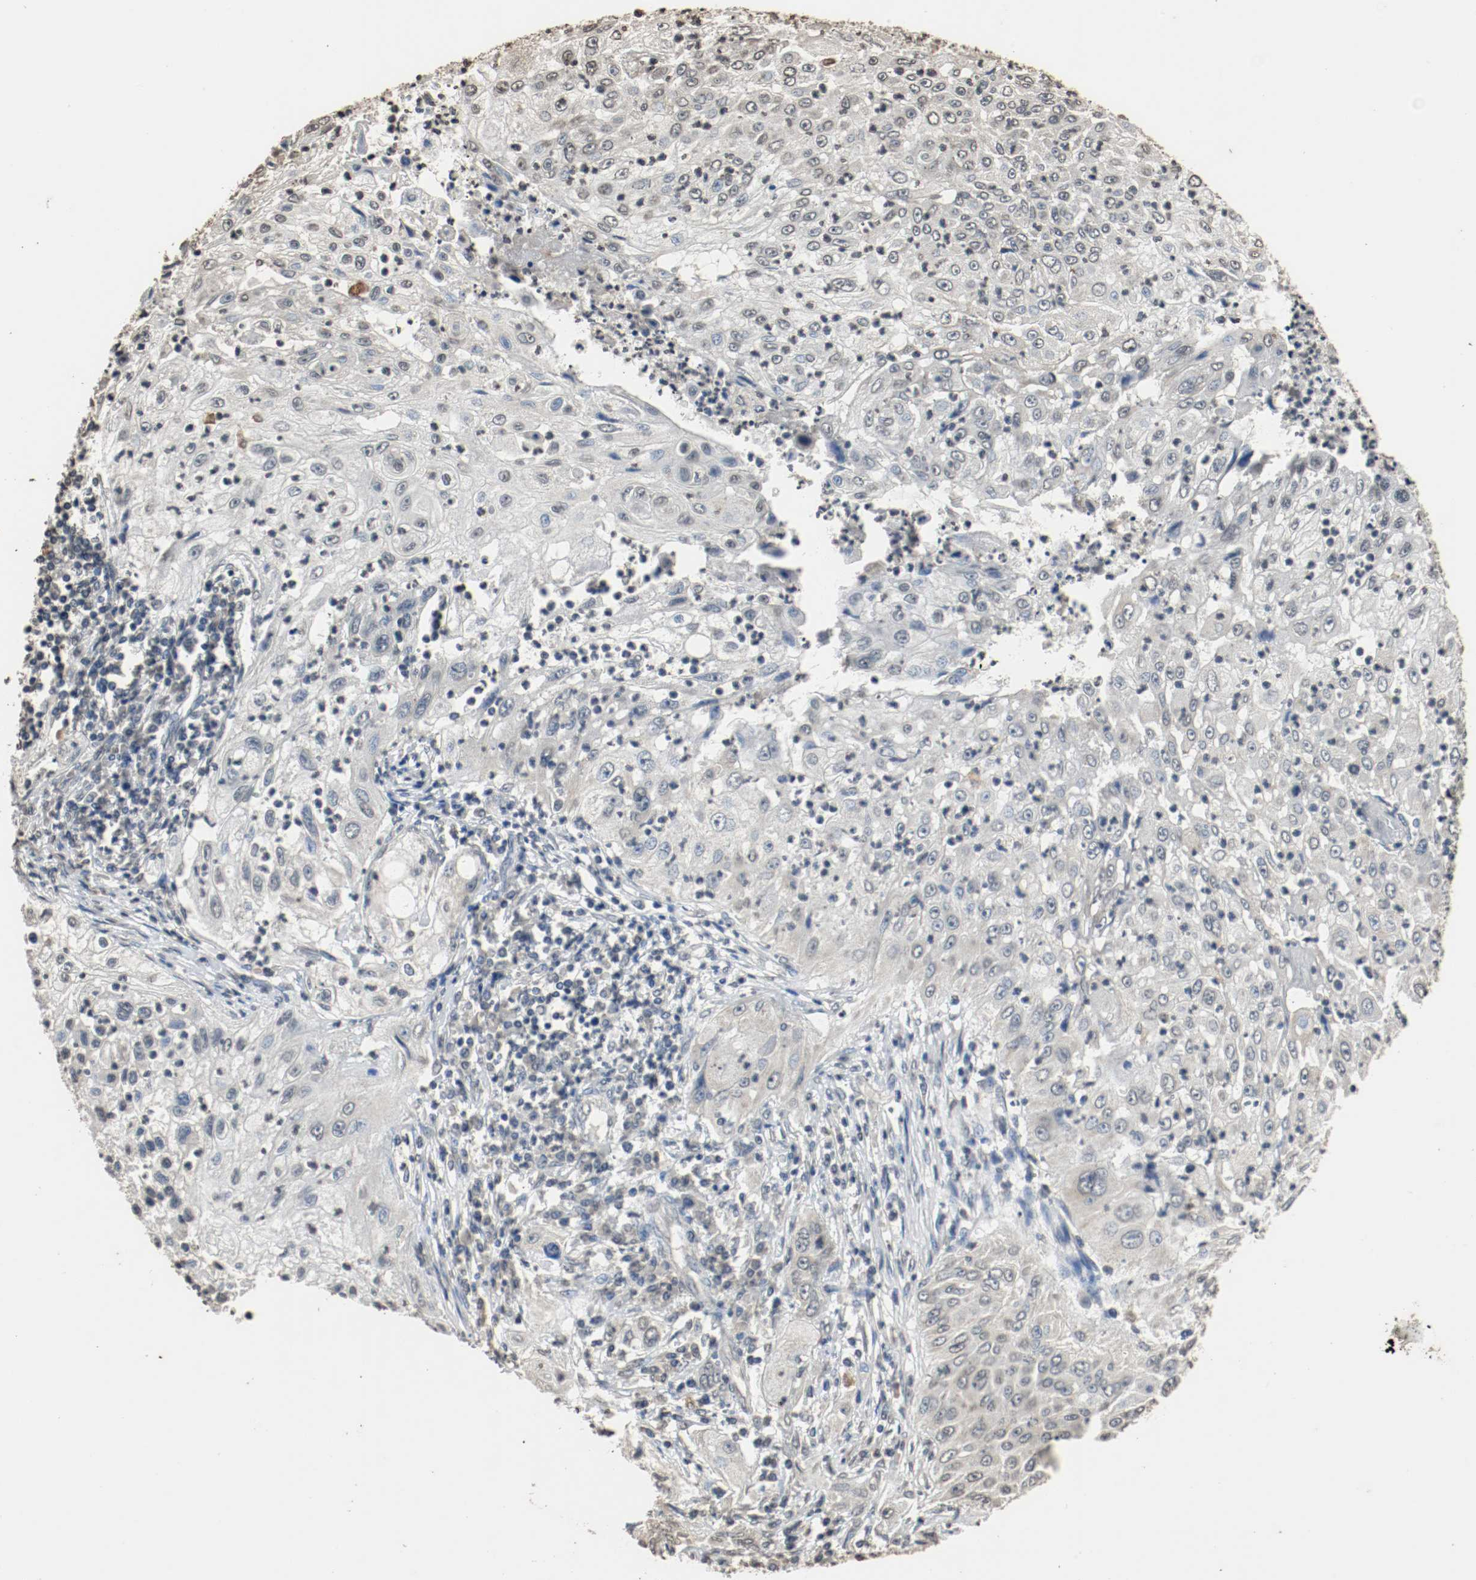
{"staining": {"intensity": "negative", "quantity": "none", "location": "none"}, "tissue": "lung cancer", "cell_type": "Tumor cells", "image_type": "cancer", "snomed": [{"axis": "morphology", "description": "Inflammation, NOS"}, {"axis": "morphology", "description": "Squamous cell carcinoma, NOS"}, {"axis": "topography", "description": "Lymph node"}, {"axis": "topography", "description": "Soft tissue"}, {"axis": "topography", "description": "Lung"}], "caption": "Immunohistochemical staining of human lung cancer (squamous cell carcinoma) exhibits no significant positivity in tumor cells.", "gene": "RTN4", "patient": {"sex": "male", "age": 66}}